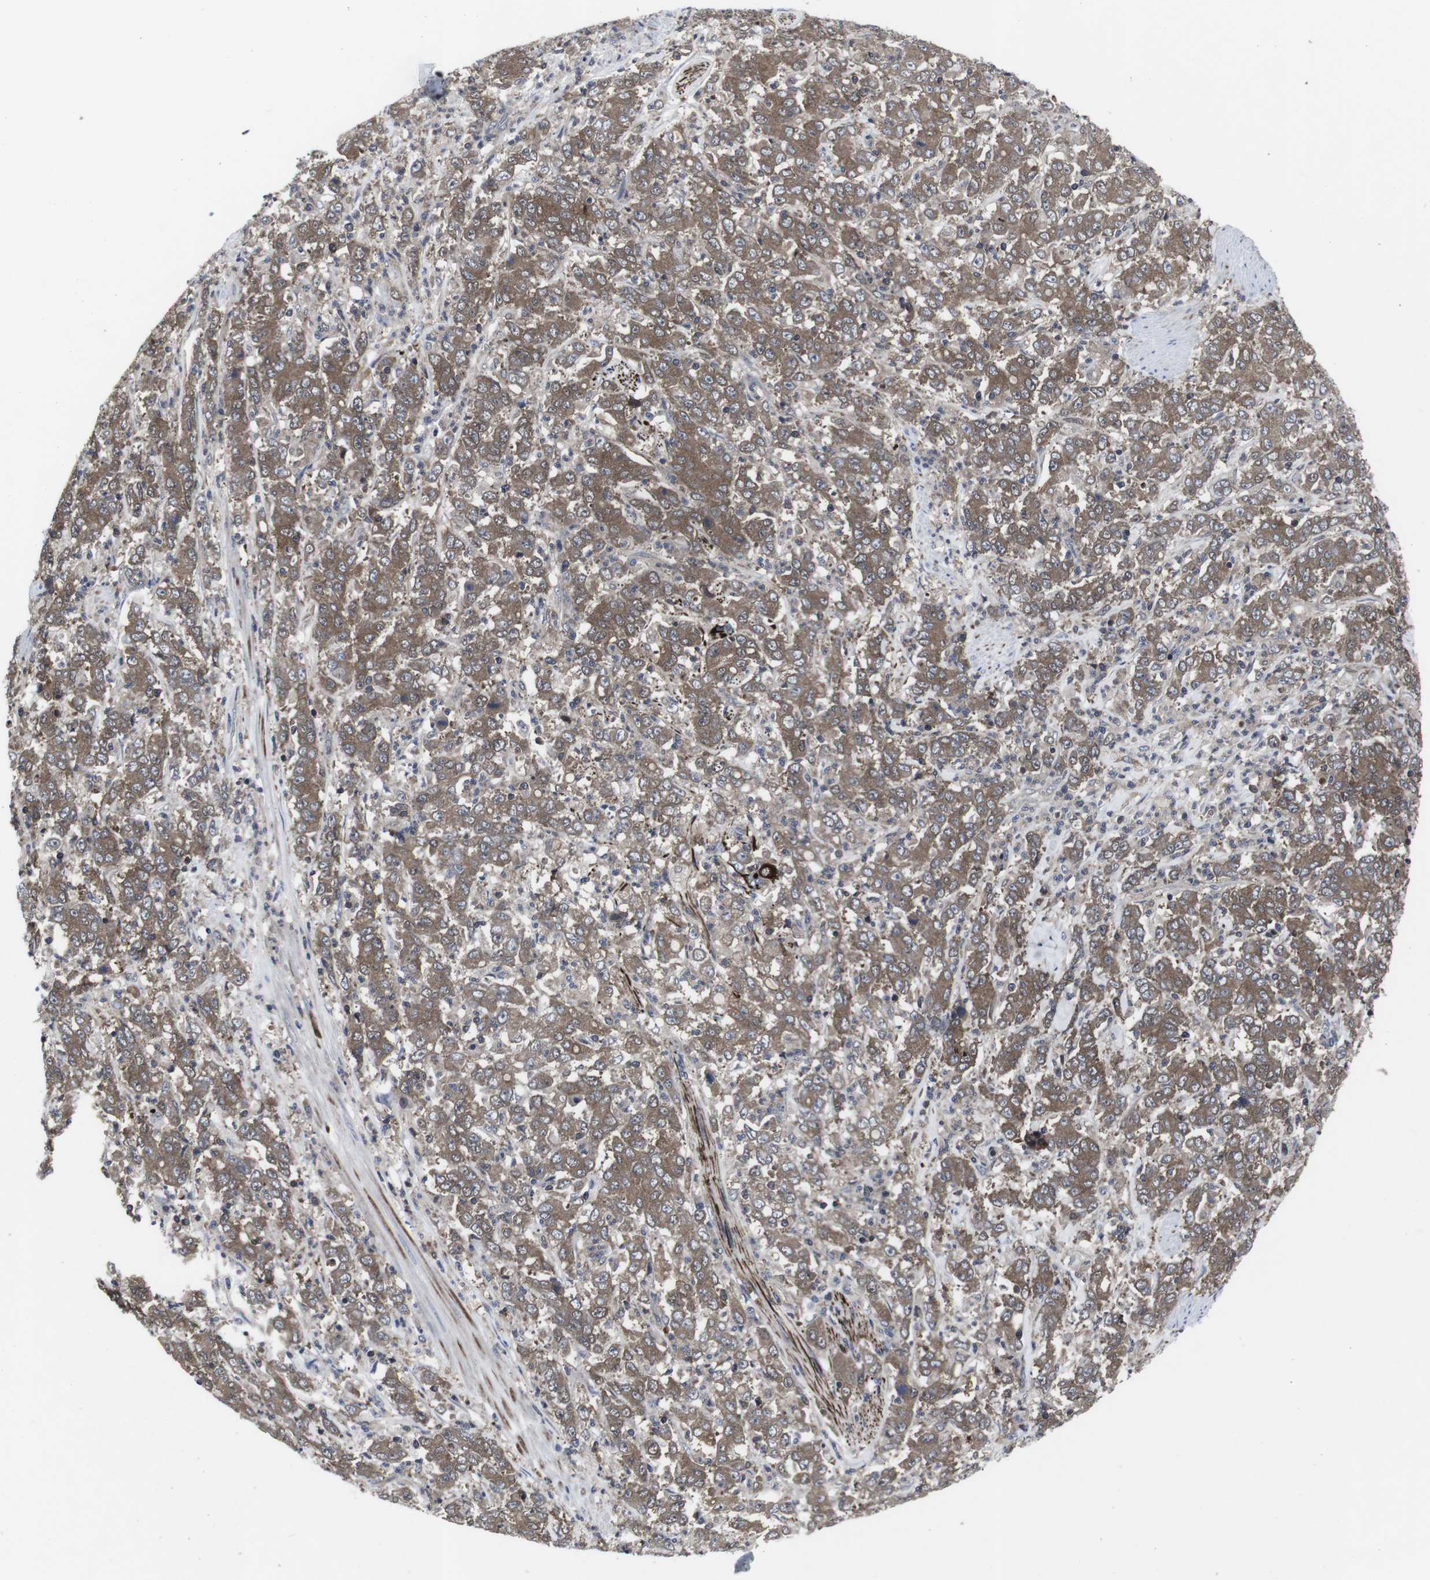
{"staining": {"intensity": "moderate", "quantity": ">75%", "location": "cytoplasmic/membranous"}, "tissue": "stomach cancer", "cell_type": "Tumor cells", "image_type": "cancer", "snomed": [{"axis": "morphology", "description": "Adenocarcinoma, NOS"}, {"axis": "topography", "description": "Stomach, lower"}], "caption": "A micrograph of adenocarcinoma (stomach) stained for a protein demonstrates moderate cytoplasmic/membranous brown staining in tumor cells.", "gene": "HPRT1", "patient": {"sex": "female", "age": 71}}